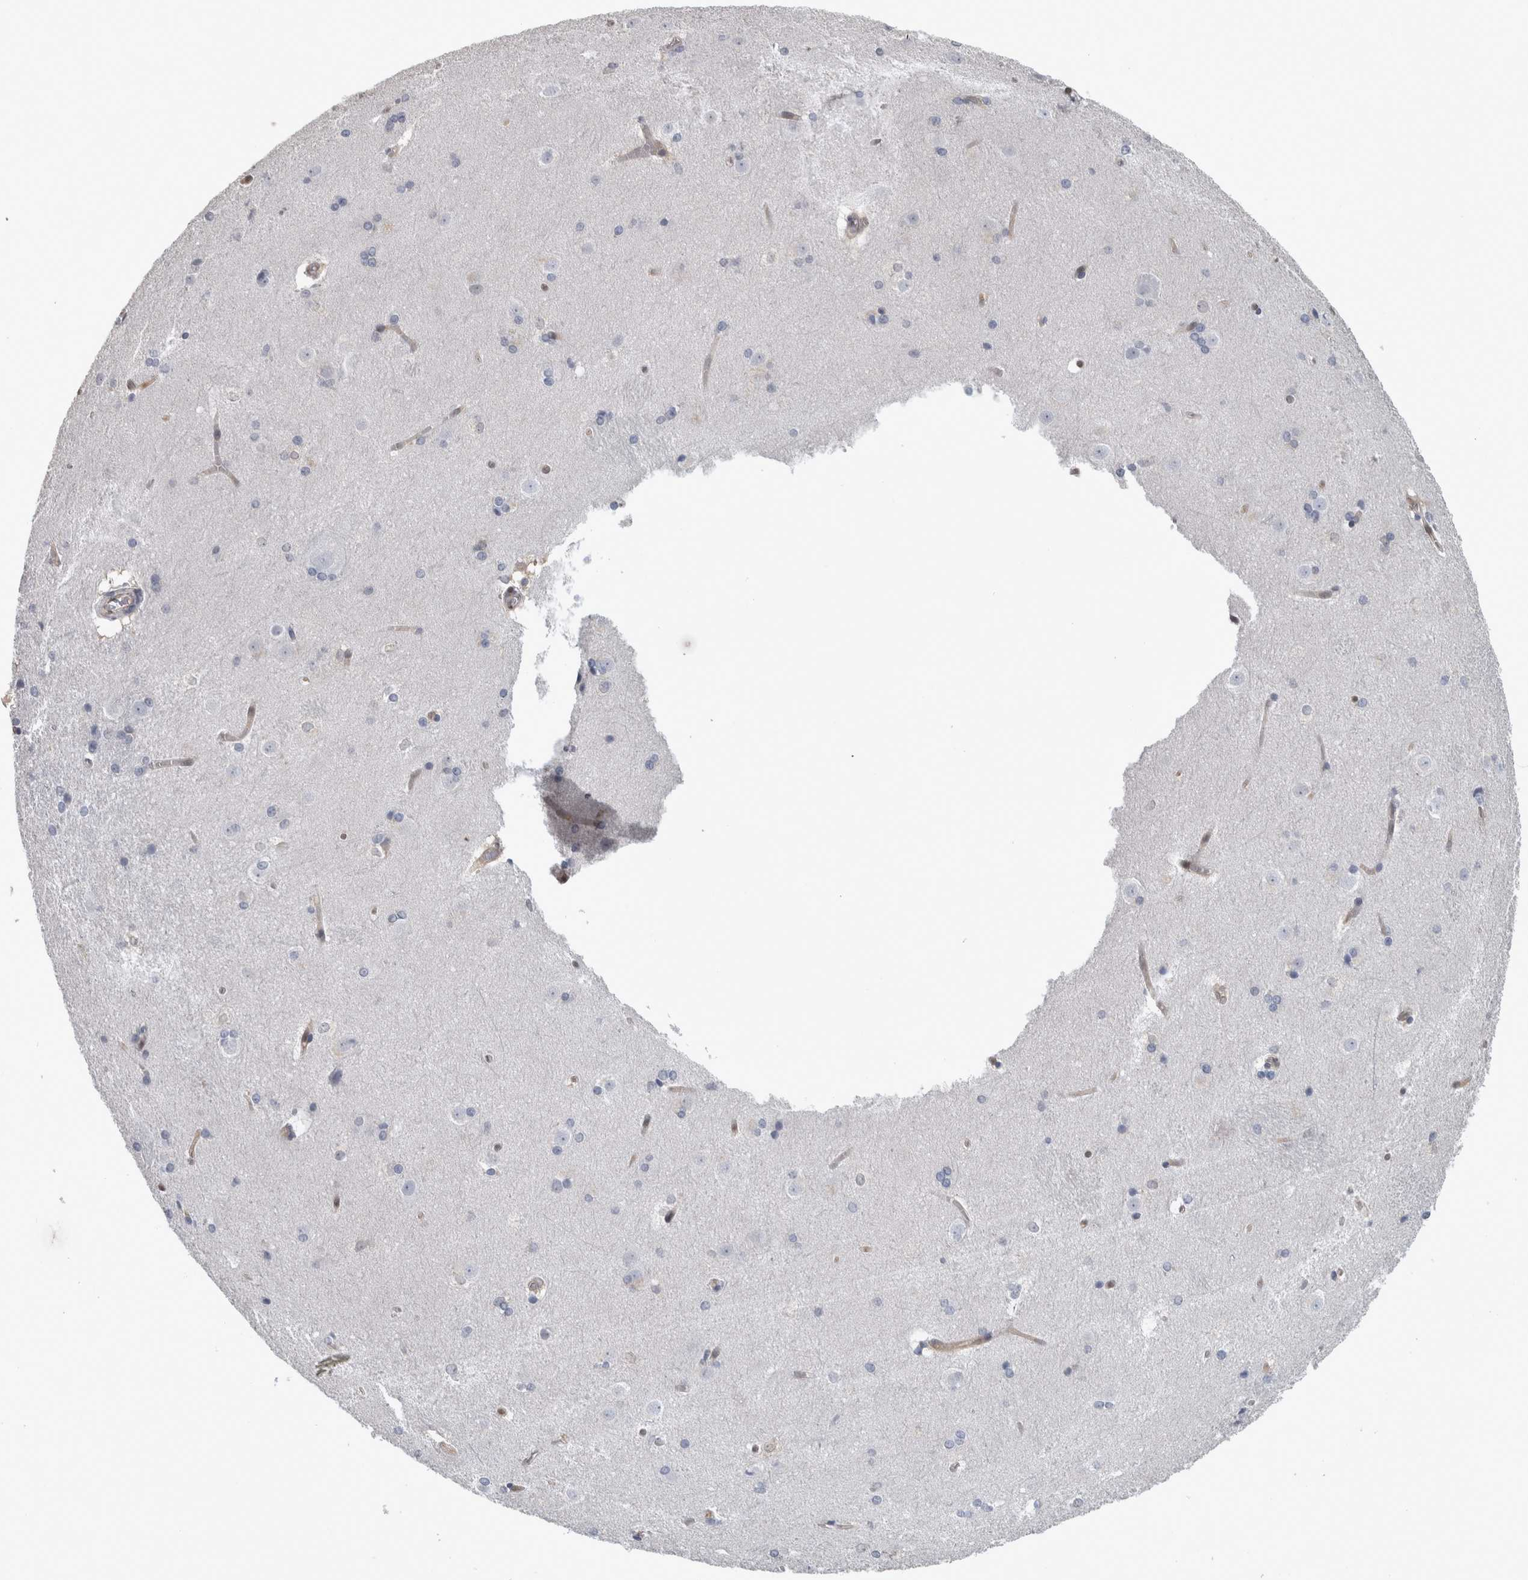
{"staining": {"intensity": "negative", "quantity": "none", "location": "none"}, "tissue": "caudate", "cell_type": "Glial cells", "image_type": "normal", "snomed": [{"axis": "morphology", "description": "Normal tissue, NOS"}, {"axis": "topography", "description": "Lateral ventricle wall"}], "caption": "Glial cells are negative for protein expression in benign human caudate. (DAB IHC with hematoxylin counter stain).", "gene": "NAPRT", "patient": {"sex": "female", "age": 19}}